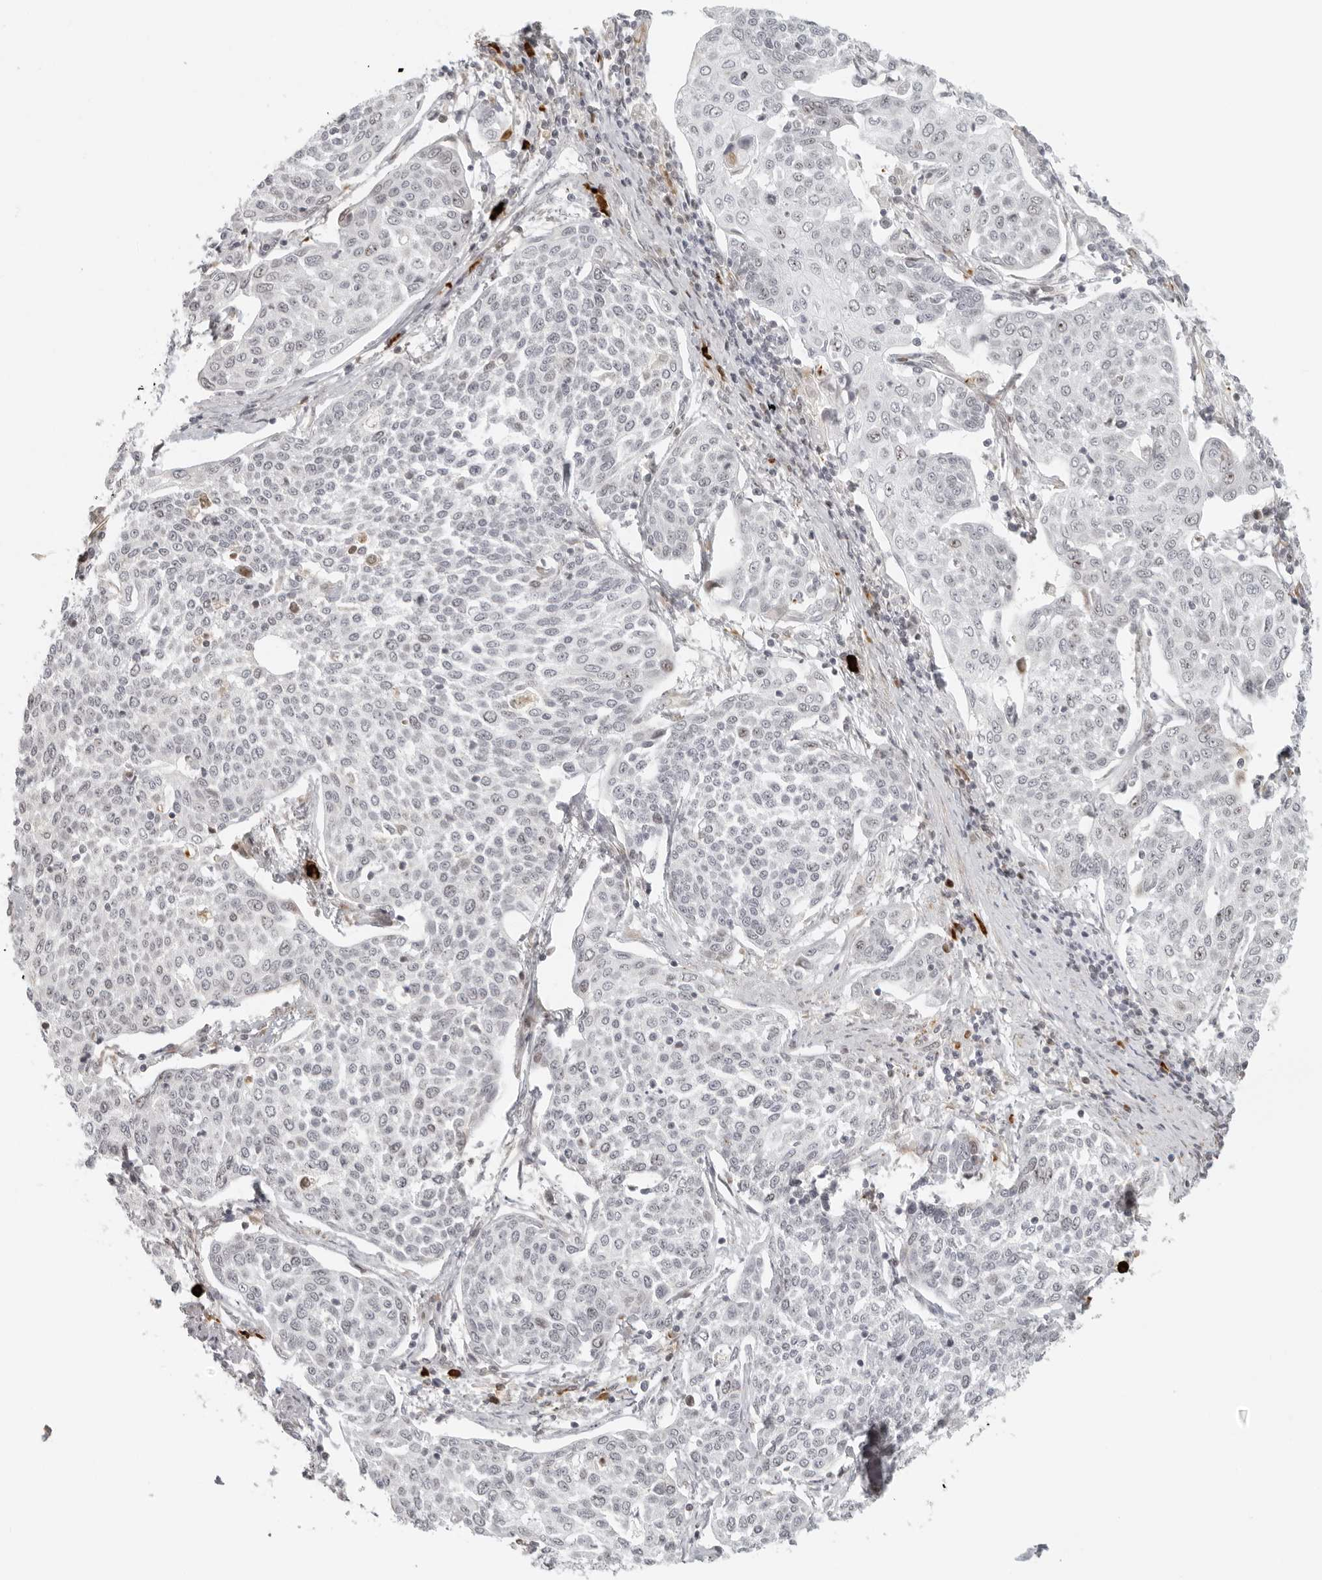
{"staining": {"intensity": "negative", "quantity": "none", "location": "none"}, "tissue": "cervical cancer", "cell_type": "Tumor cells", "image_type": "cancer", "snomed": [{"axis": "morphology", "description": "Squamous cell carcinoma, NOS"}, {"axis": "topography", "description": "Cervix"}], "caption": "Immunohistochemistry (IHC) photomicrograph of neoplastic tissue: human cervical squamous cell carcinoma stained with DAB (3,3'-diaminobenzidine) shows no significant protein expression in tumor cells. (DAB immunohistochemistry (IHC) visualized using brightfield microscopy, high magnification).", "gene": "ZNF678", "patient": {"sex": "female", "age": 34}}